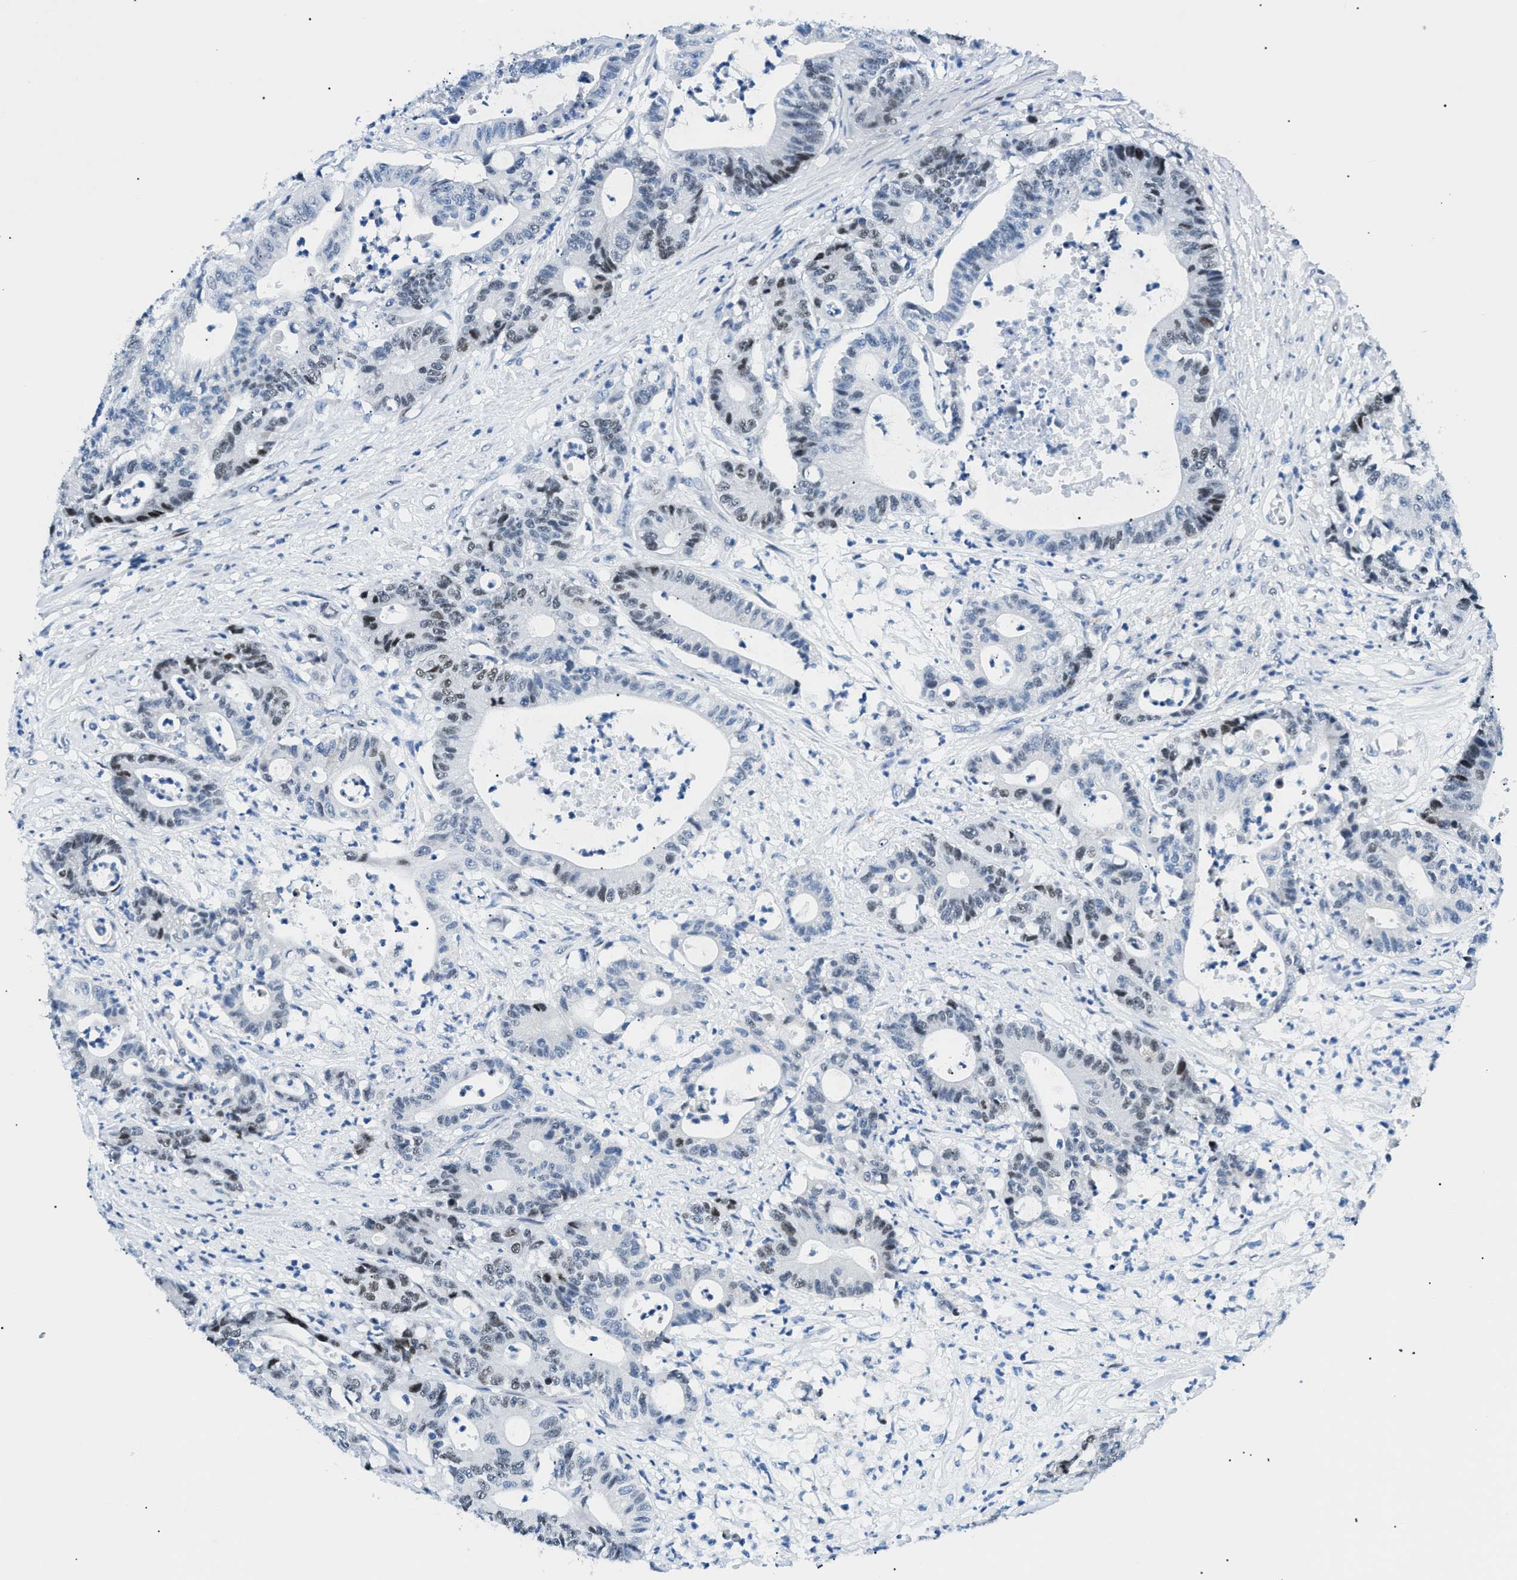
{"staining": {"intensity": "moderate", "quantity": "25%-75%", "location": "nuclear"}, "tissue": "colorectal cancer", "cell_type": "Tumor cells", "image_type": "cancer", "snomed": [{"axis": "morphology", "description": "Adenocarcinoma, NOS"}, {"axis": "topography", "description": "Colon"}], "caption": "DAB immunohistochemical staining of human colorectal adenocarcinoma shows moderate nuclear protein staining in about 25%-75% of tumor cells.", "gene": "SMARCC1", "patient": {"sex": "female", "age": 84}}